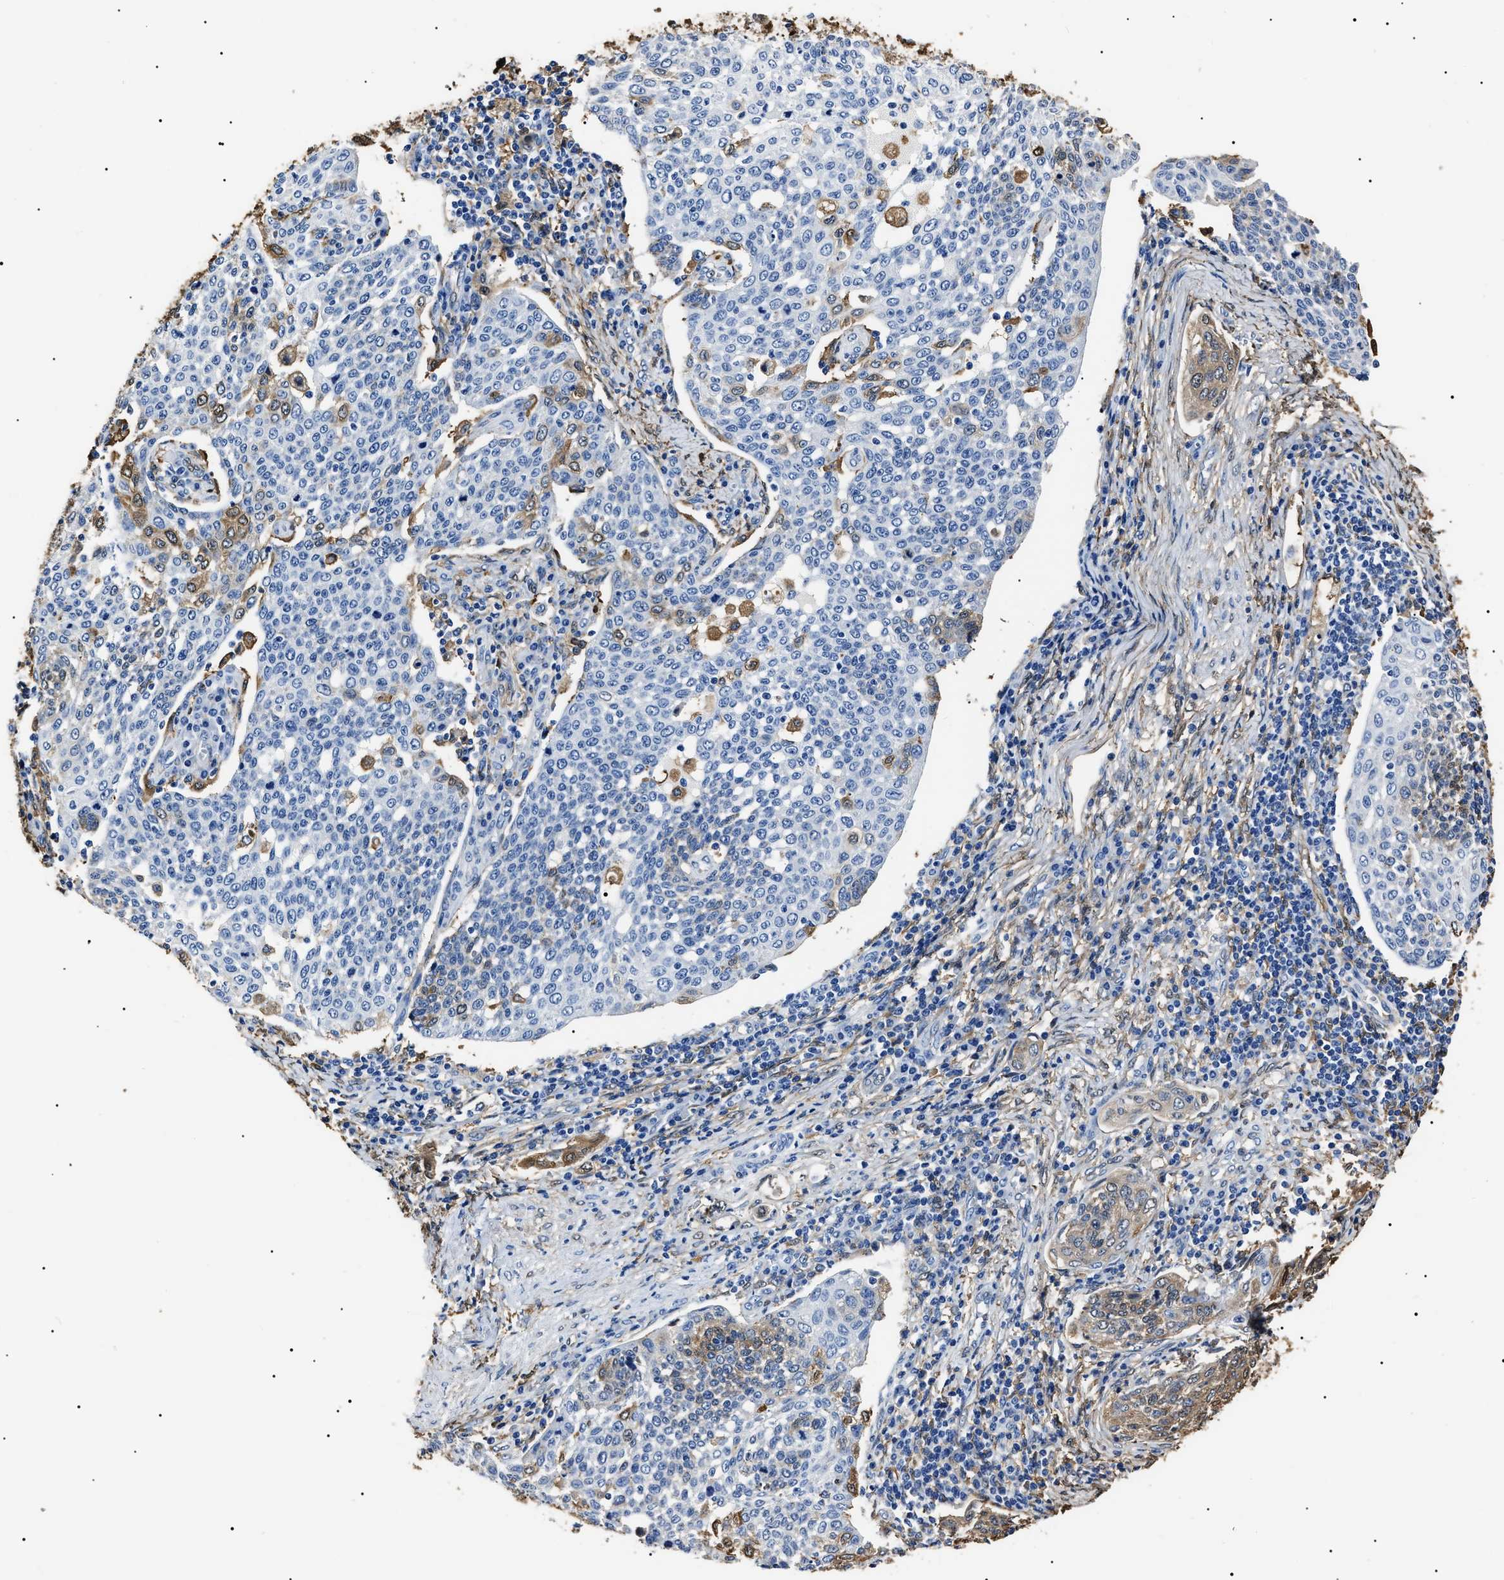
{"staining": {"intensity": "moderate", "quantity": "<25%", "location": "cytoplasmic/membranous"}, "tissue": "cervical cancer", "cell_type": "Tumor cells", "image_type": "cancer", "snomed": [{"axis": "morphology", "description": "Squamous cell carcinoma, NOS"}, {"axis": "topography", "description": "Cervix"}], "caption": "Human cervical cancer stained with a brown dye exhibits moderate cytoplasmic/membranous positive staining in about <25% of tumor cells.", "gene": "ALDH1A1", "patient": {"sex": "female", "age": 34}}